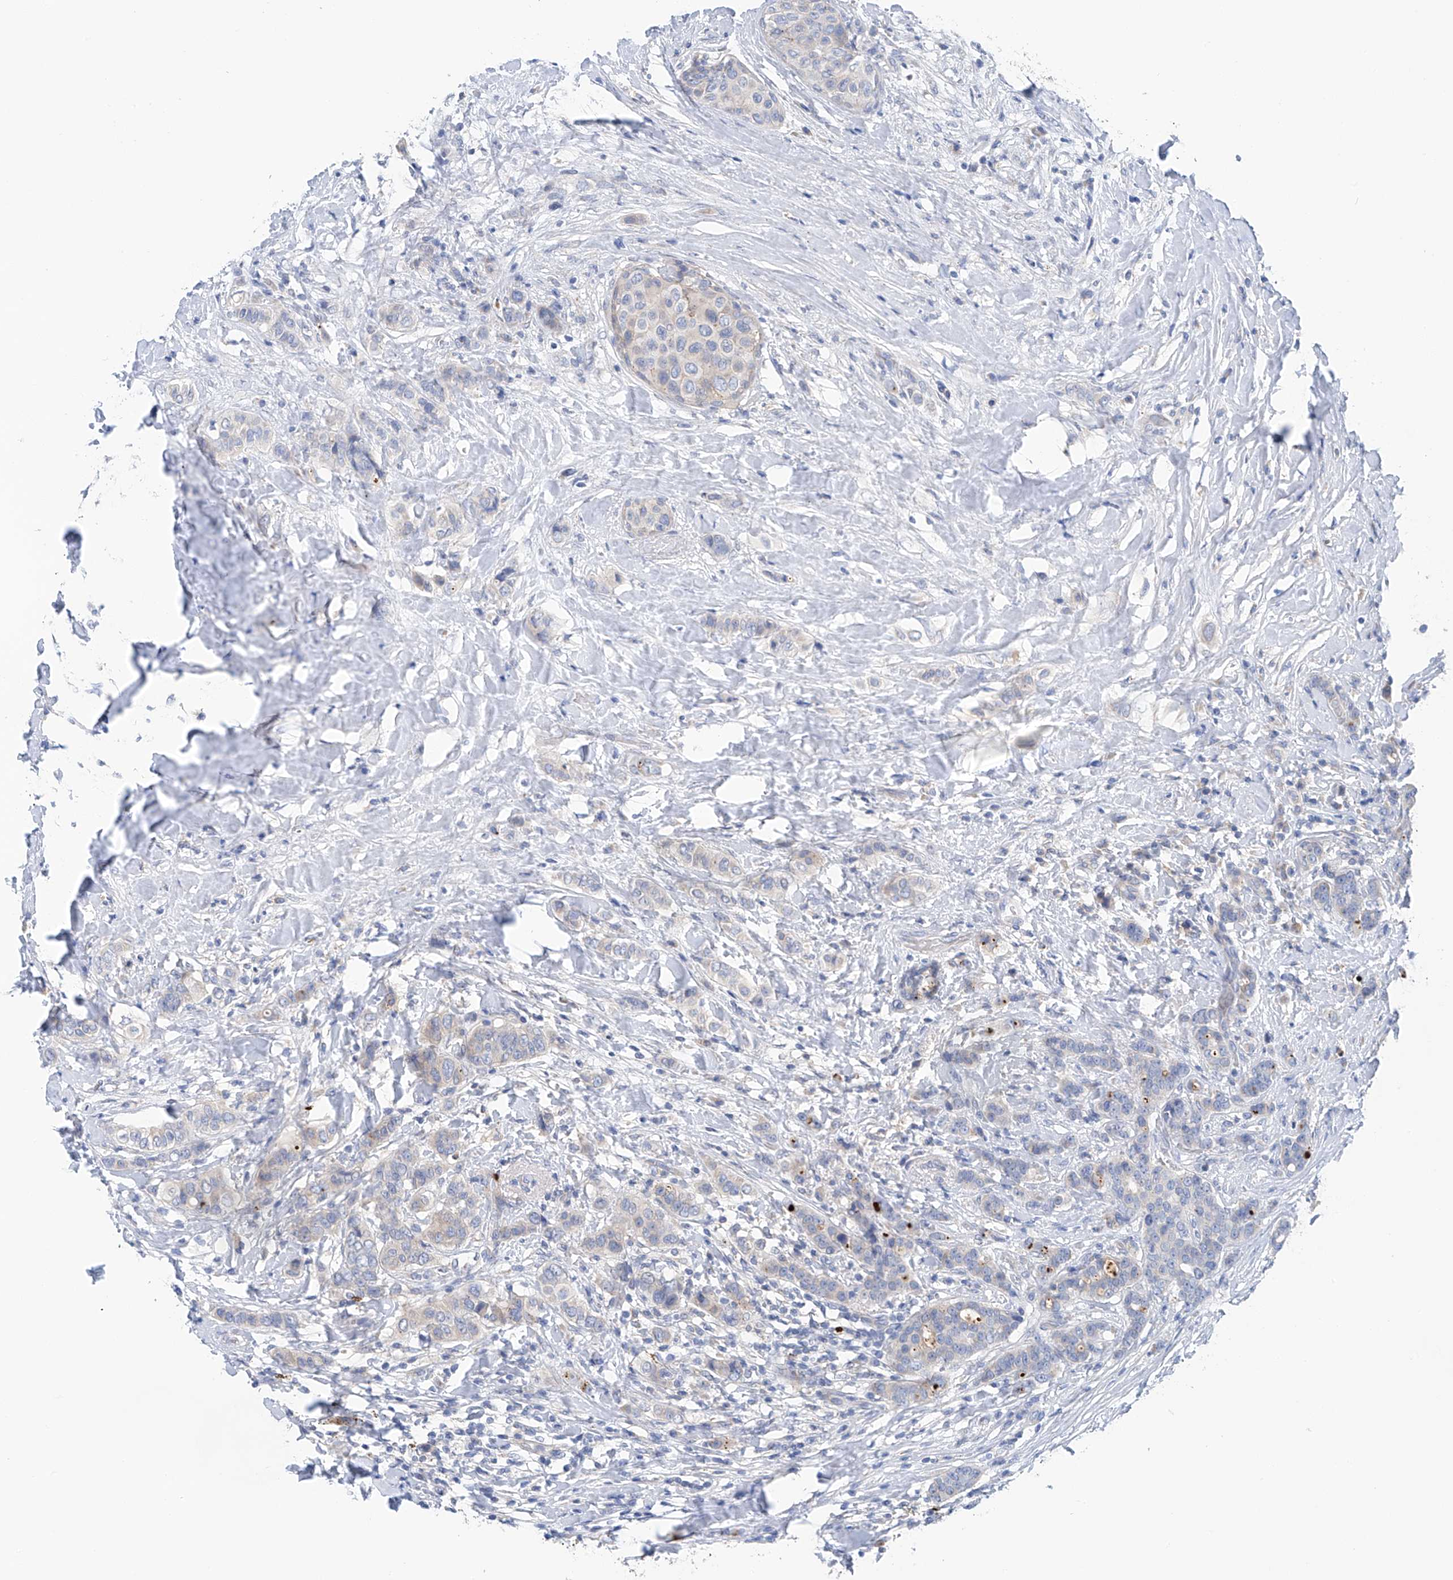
{"staining": {"intensity": "negative", "quantity": "none", "location": "none"}, "tissue": "breast cancer", "cell_type": "Tumor cells", "image_type": "cancer", "snomed": [{"axis": "morphology", "description": "Lobular carcinoma"}, {"axis": "topography", "description": "Breast"}], "caption": "IHC of breast cancer reveals no positivity in tumor cells. The staining is performed using DAB (3,3'-diaminobenzidine) brown chromogen with nuclei counter-stained in using hematoxylin.", "gene": "CEP85L", "patient": {"sex": "female", "age": 51}}